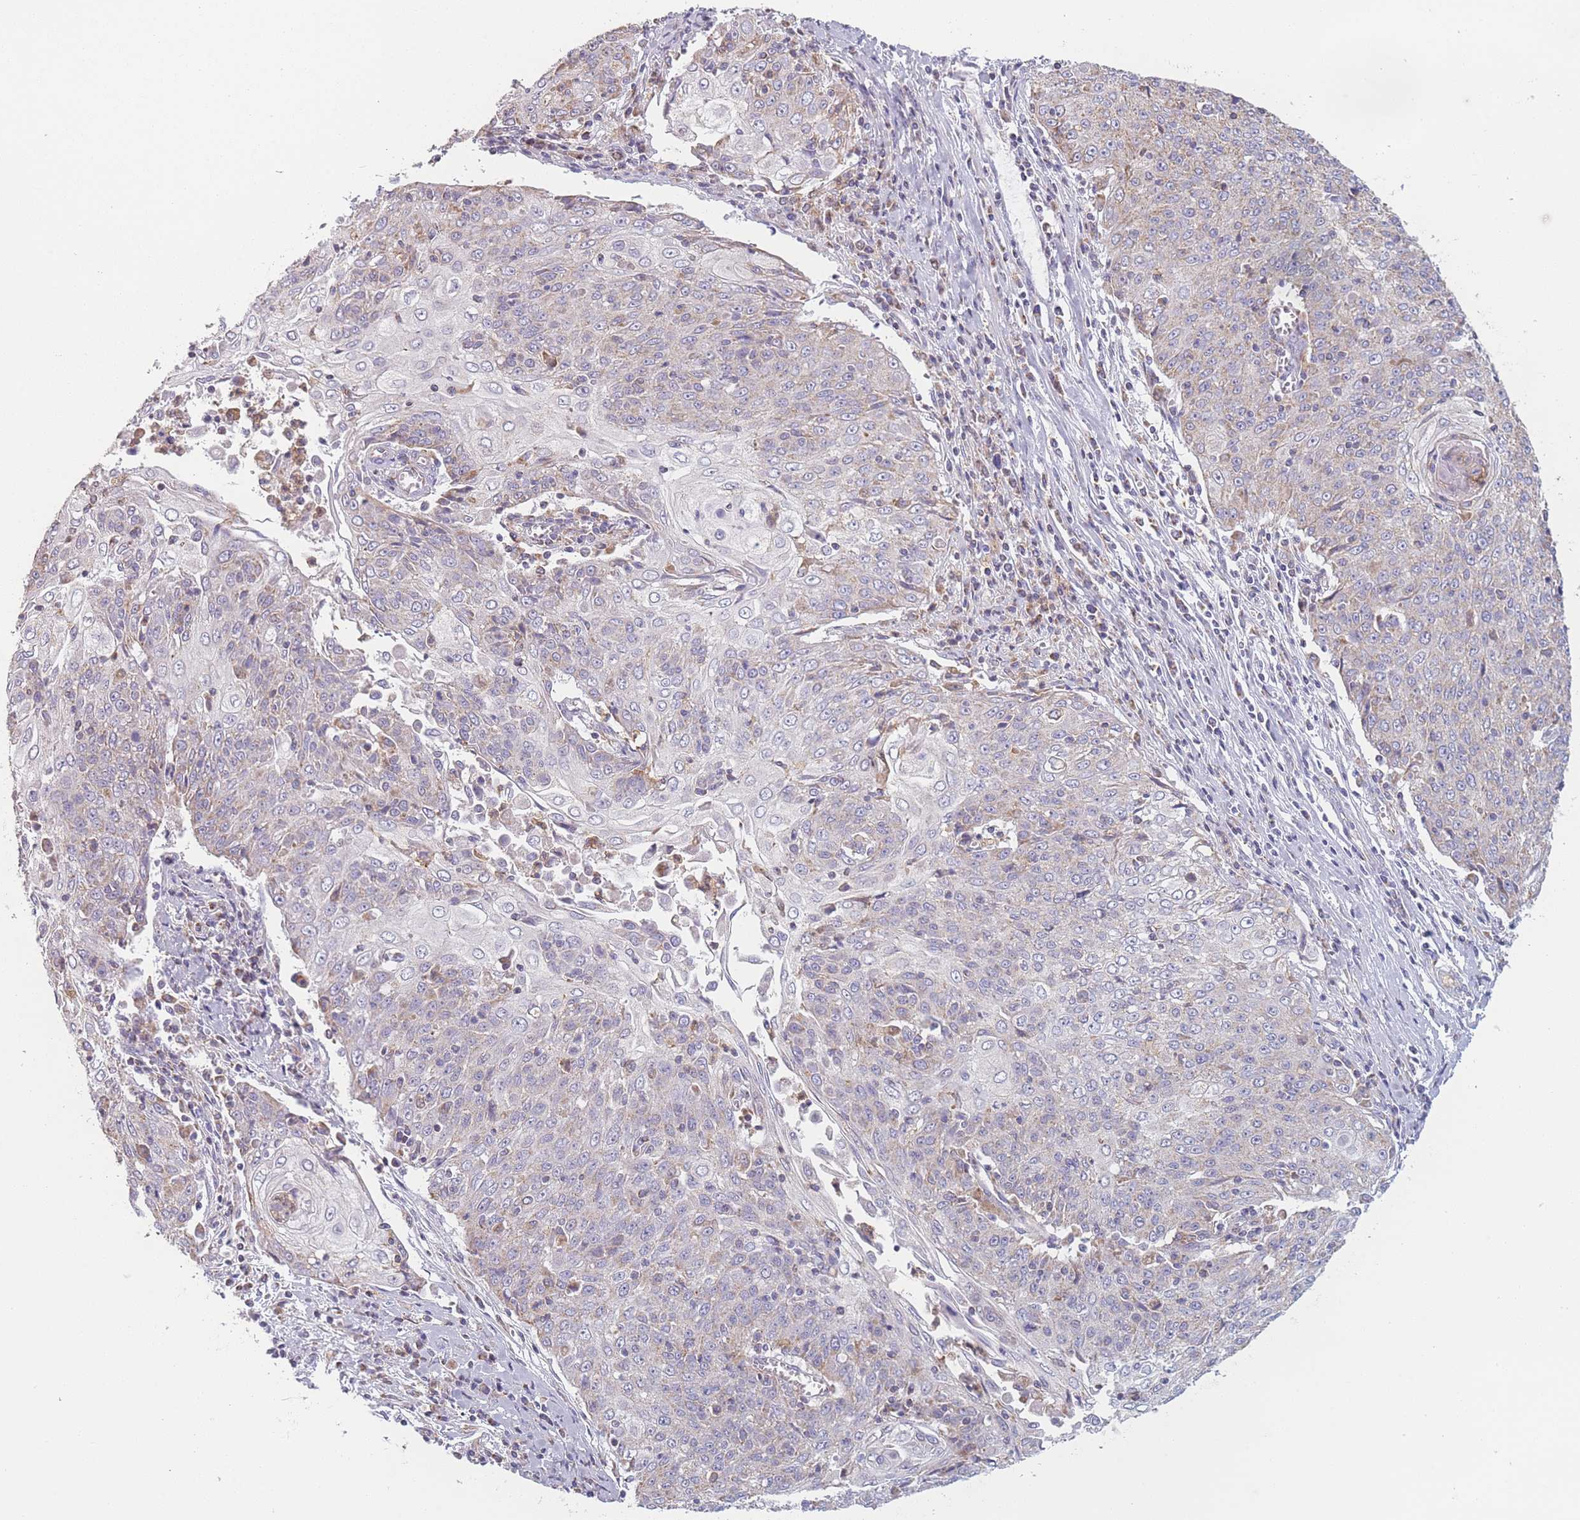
{"staining": {"intensity": "weak", "quantity": "<25%", "location": "cytoplasmic/membranous"}, "tissue": "cervical cancer", "cell_type": "Tumor cells", "image_type": "cancer", "snomed": [{"axis": "morphology", "description": "Squamous cell carcinoma, NOS"}, {"axis": "topography", "description": "Cervix"}], "caption": "Cervical cancer (squamous cell carcinoma) was stained to show a protein in brown. There is no significant staining in tumor cells.", "gene": "PRAM1", "patient": {"sex": "female", "age": 48}}